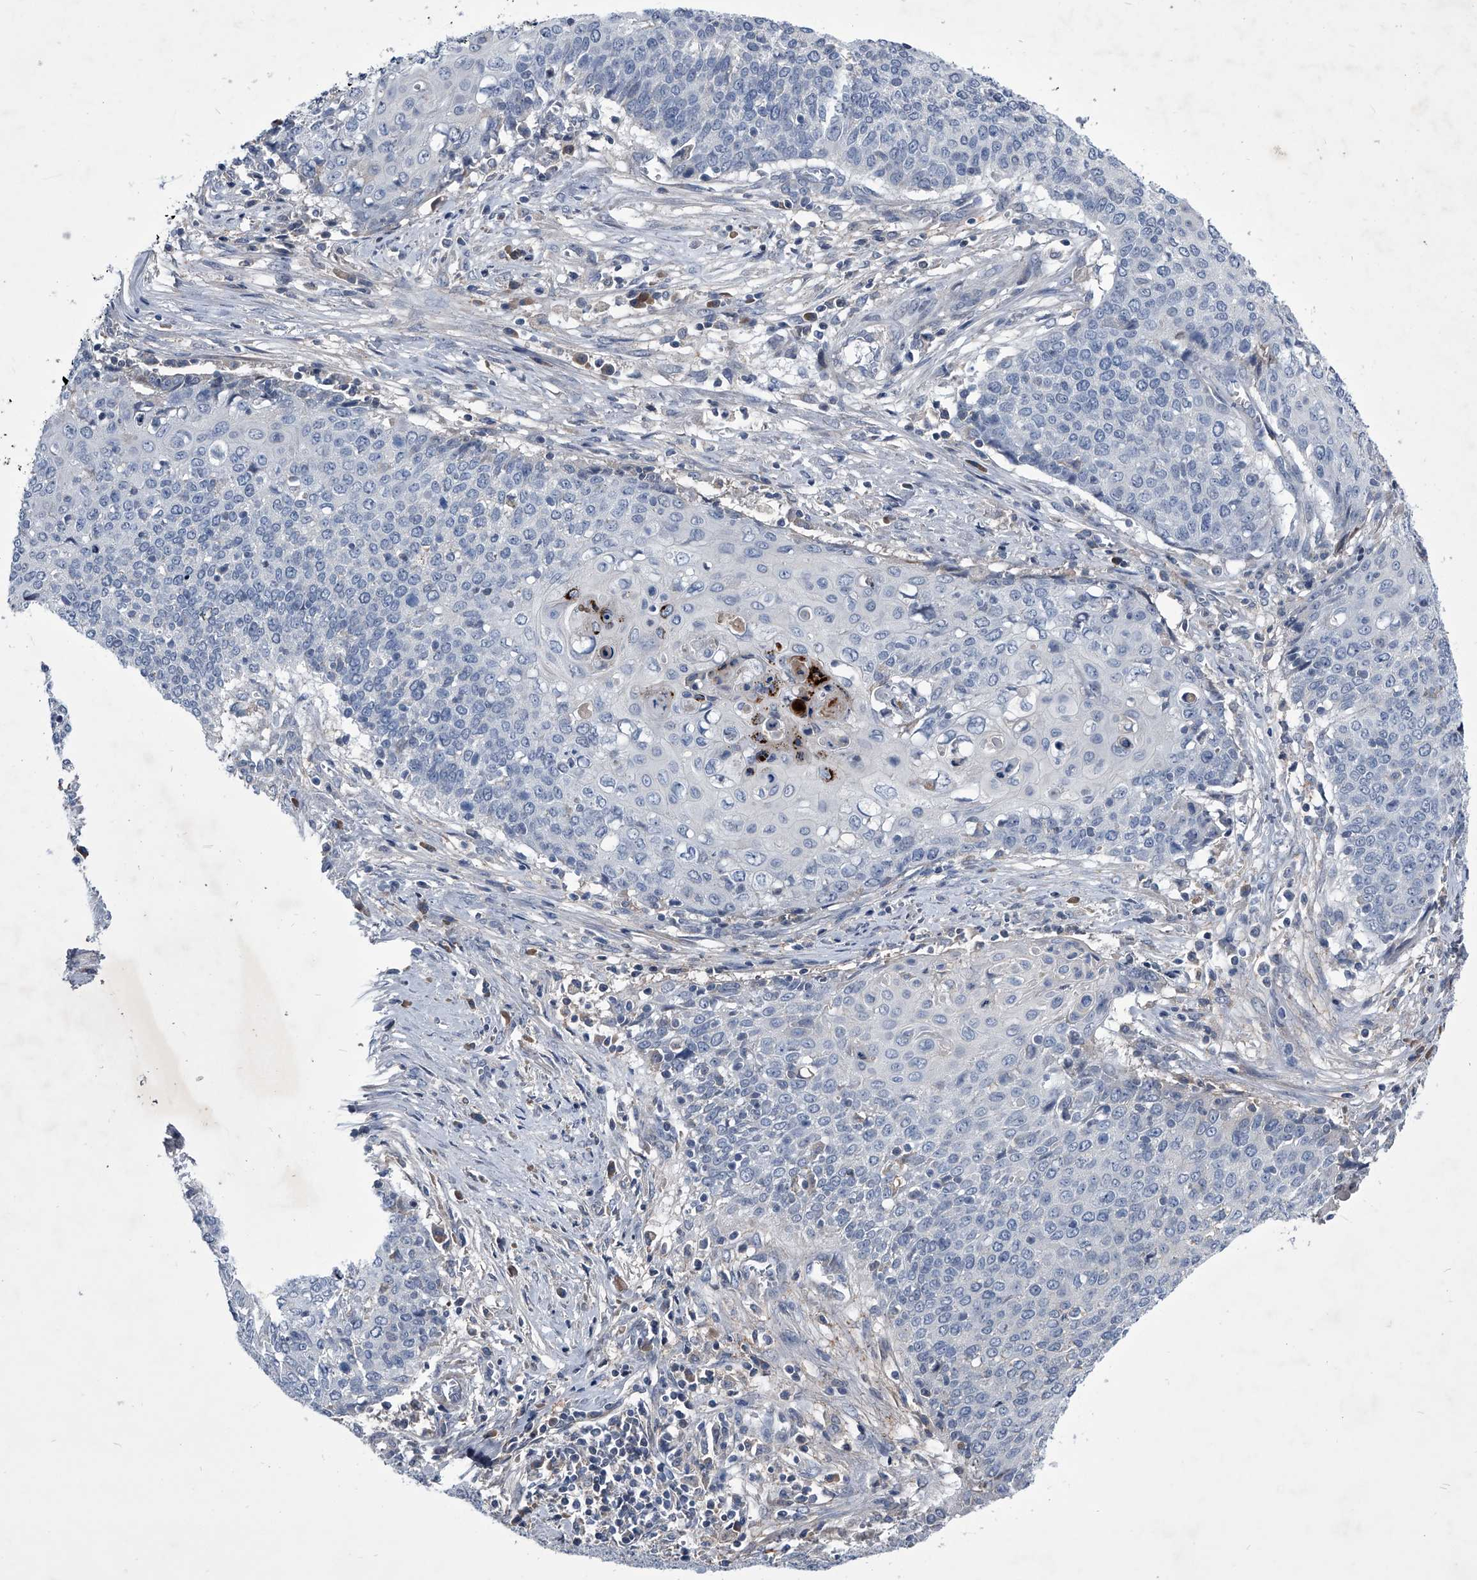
{"staining": {"intensity": "negative", "quantity": "none", "location": "none"}, "tissue": "cervical cancer", "cell_type": "Tumor cells", "image_type": "cancer", "snomed": [{"axis": "morphology", "description": "Squamous cell carcinoma, NOS"}, {"axis": "topography", "description": "Cervix"}], "caption": "Tumor cells are negative for protein expression in human cervical cancer.", "gene": "ZNF76", "patient": {"sex": "female", "age": 39}}